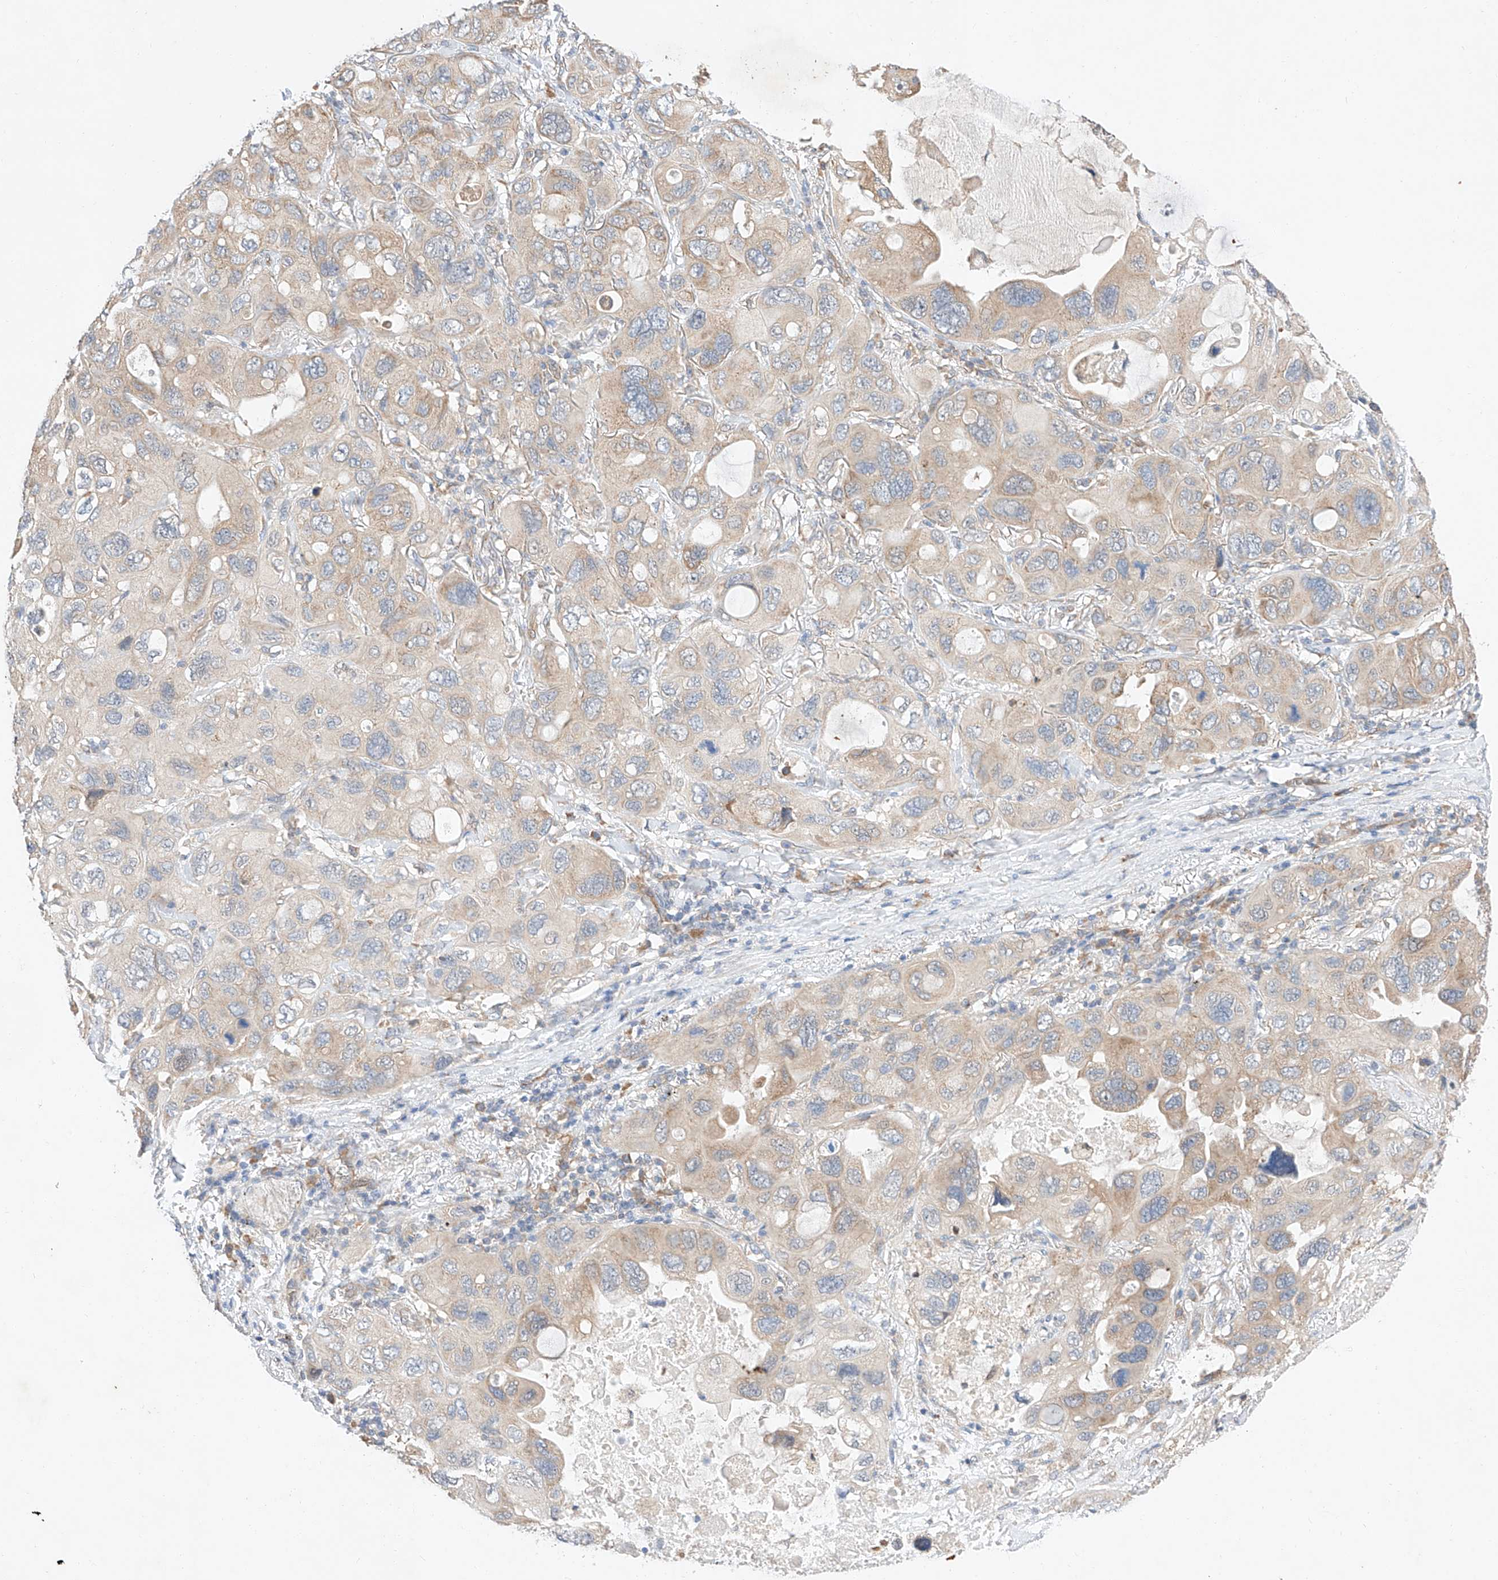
{"staining": {"intensity": "moderate", "quantity": "<25%", "location": "cytoplasmic/membranous"}, "tissue": "lung cancer", "cell_type": "Tumor cells", "image_type": "cancer", "snomed": [{"axis": "morphology", "description": "Squamous cell carcinoma, NOS"}, {"axis": "topography", "description": "Lung"}], "caption": "Approximately <25% of tumor cells in lung cancer display moderate cytoplasmic/membranous protein positivity as visualized by brown immunohistochemical staining.", "gene": "C6orf118", "patient": {"sex": "female", "age": 73}}